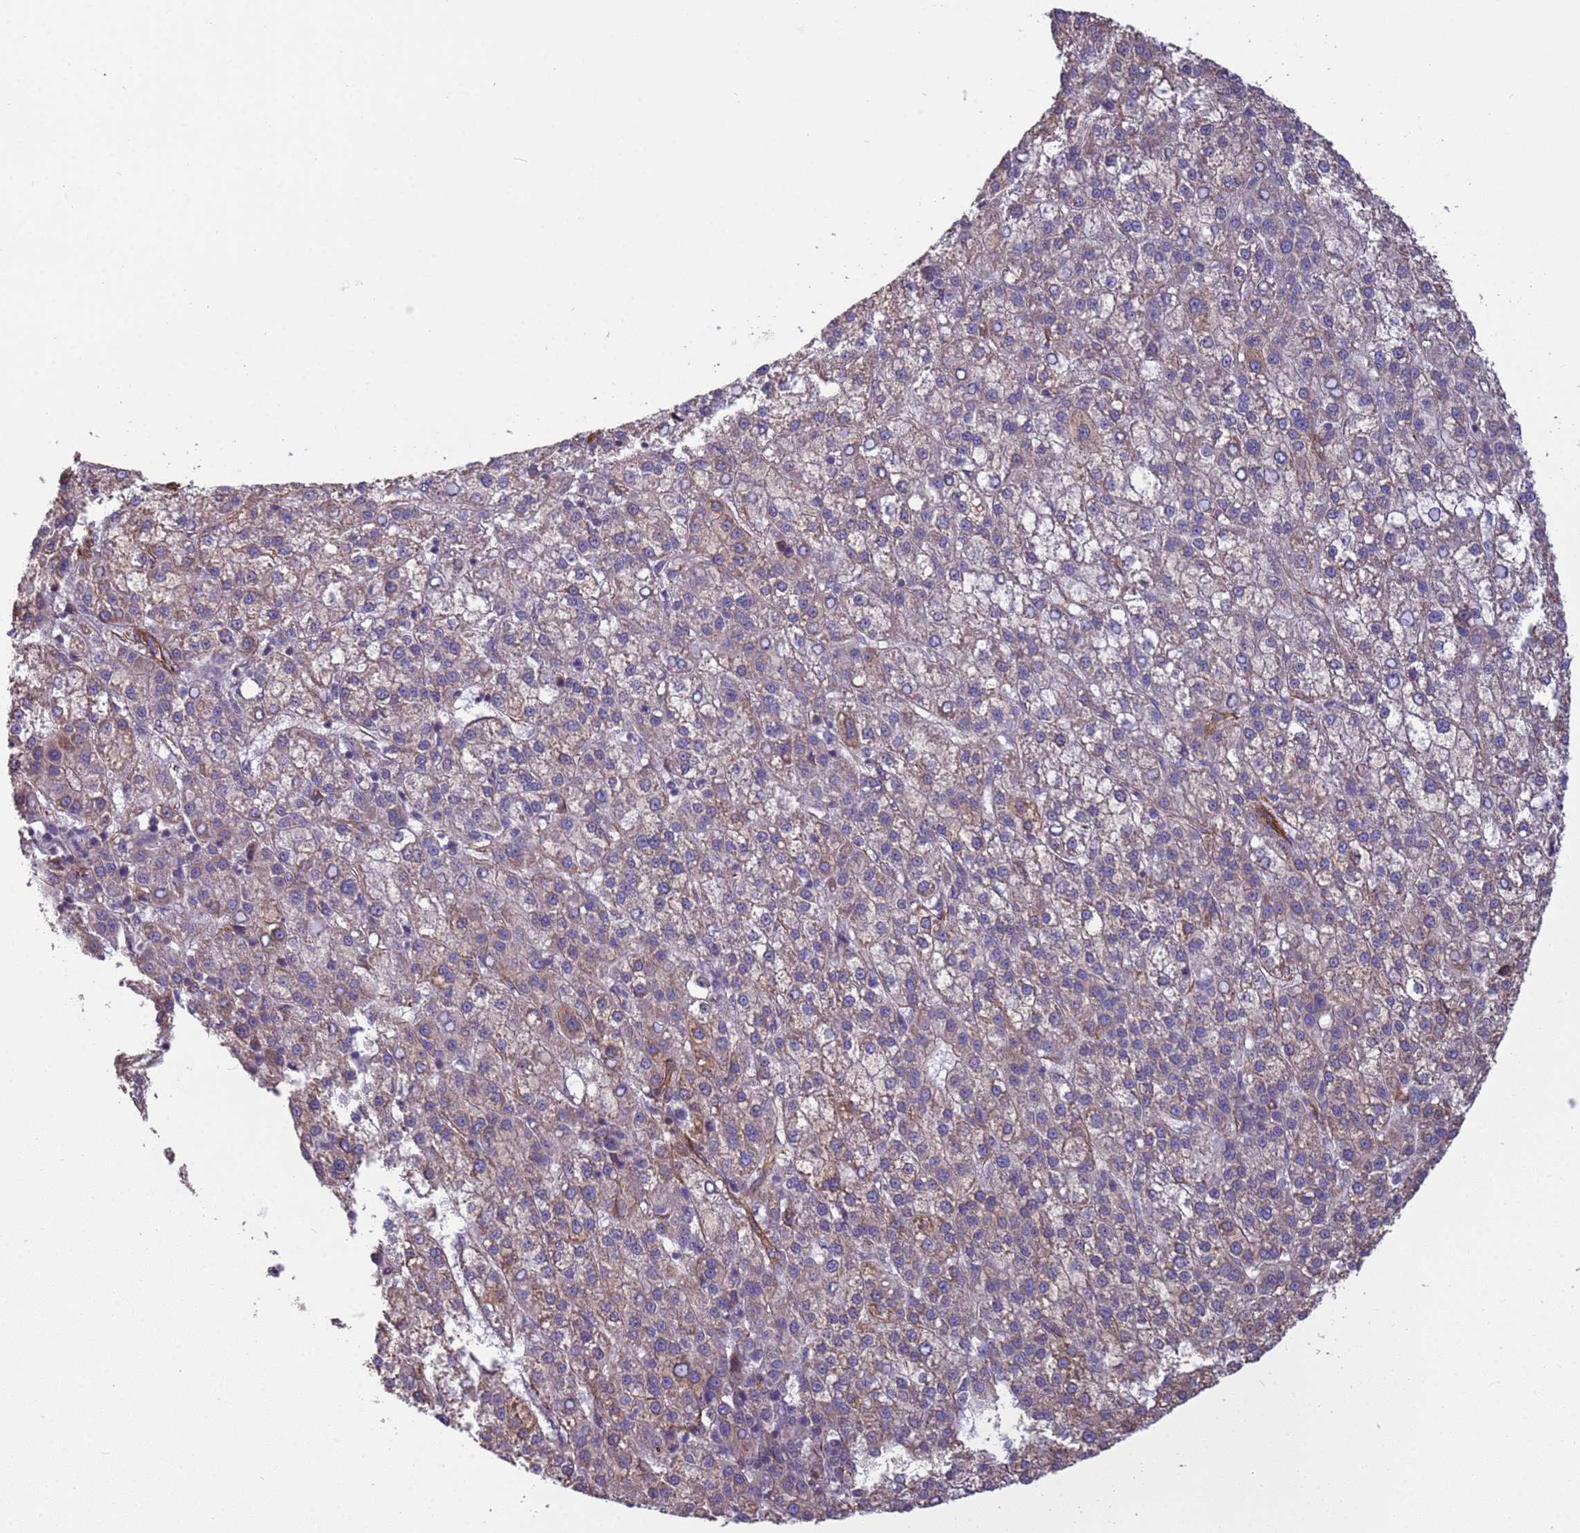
{"staining": {"intensity": "weak", "quantity": "<25%", "location": "cytoplasmic/membranous"}, "tissue": "liver cancer", "cell_type": "Tumor cells", "image_type": "cancer", "snomed": [{"axis": "morphology", "description": "Carcinoma, Hepatocellular, NOS"}, {"axis": "topography", "description": "Liver"}], "caption": "IHC image of neoplastic tissue: liver cancer stained with DAB reveals no significant protein positivity in tumor cells. The staining was performed using DAB to visualize the protein expression in brown, while the nuclei were stained in blue with hematoxylin (Magnification: 20x).", "gene": "ITGB4", "patient": {"sex": "female", "age": 58}}